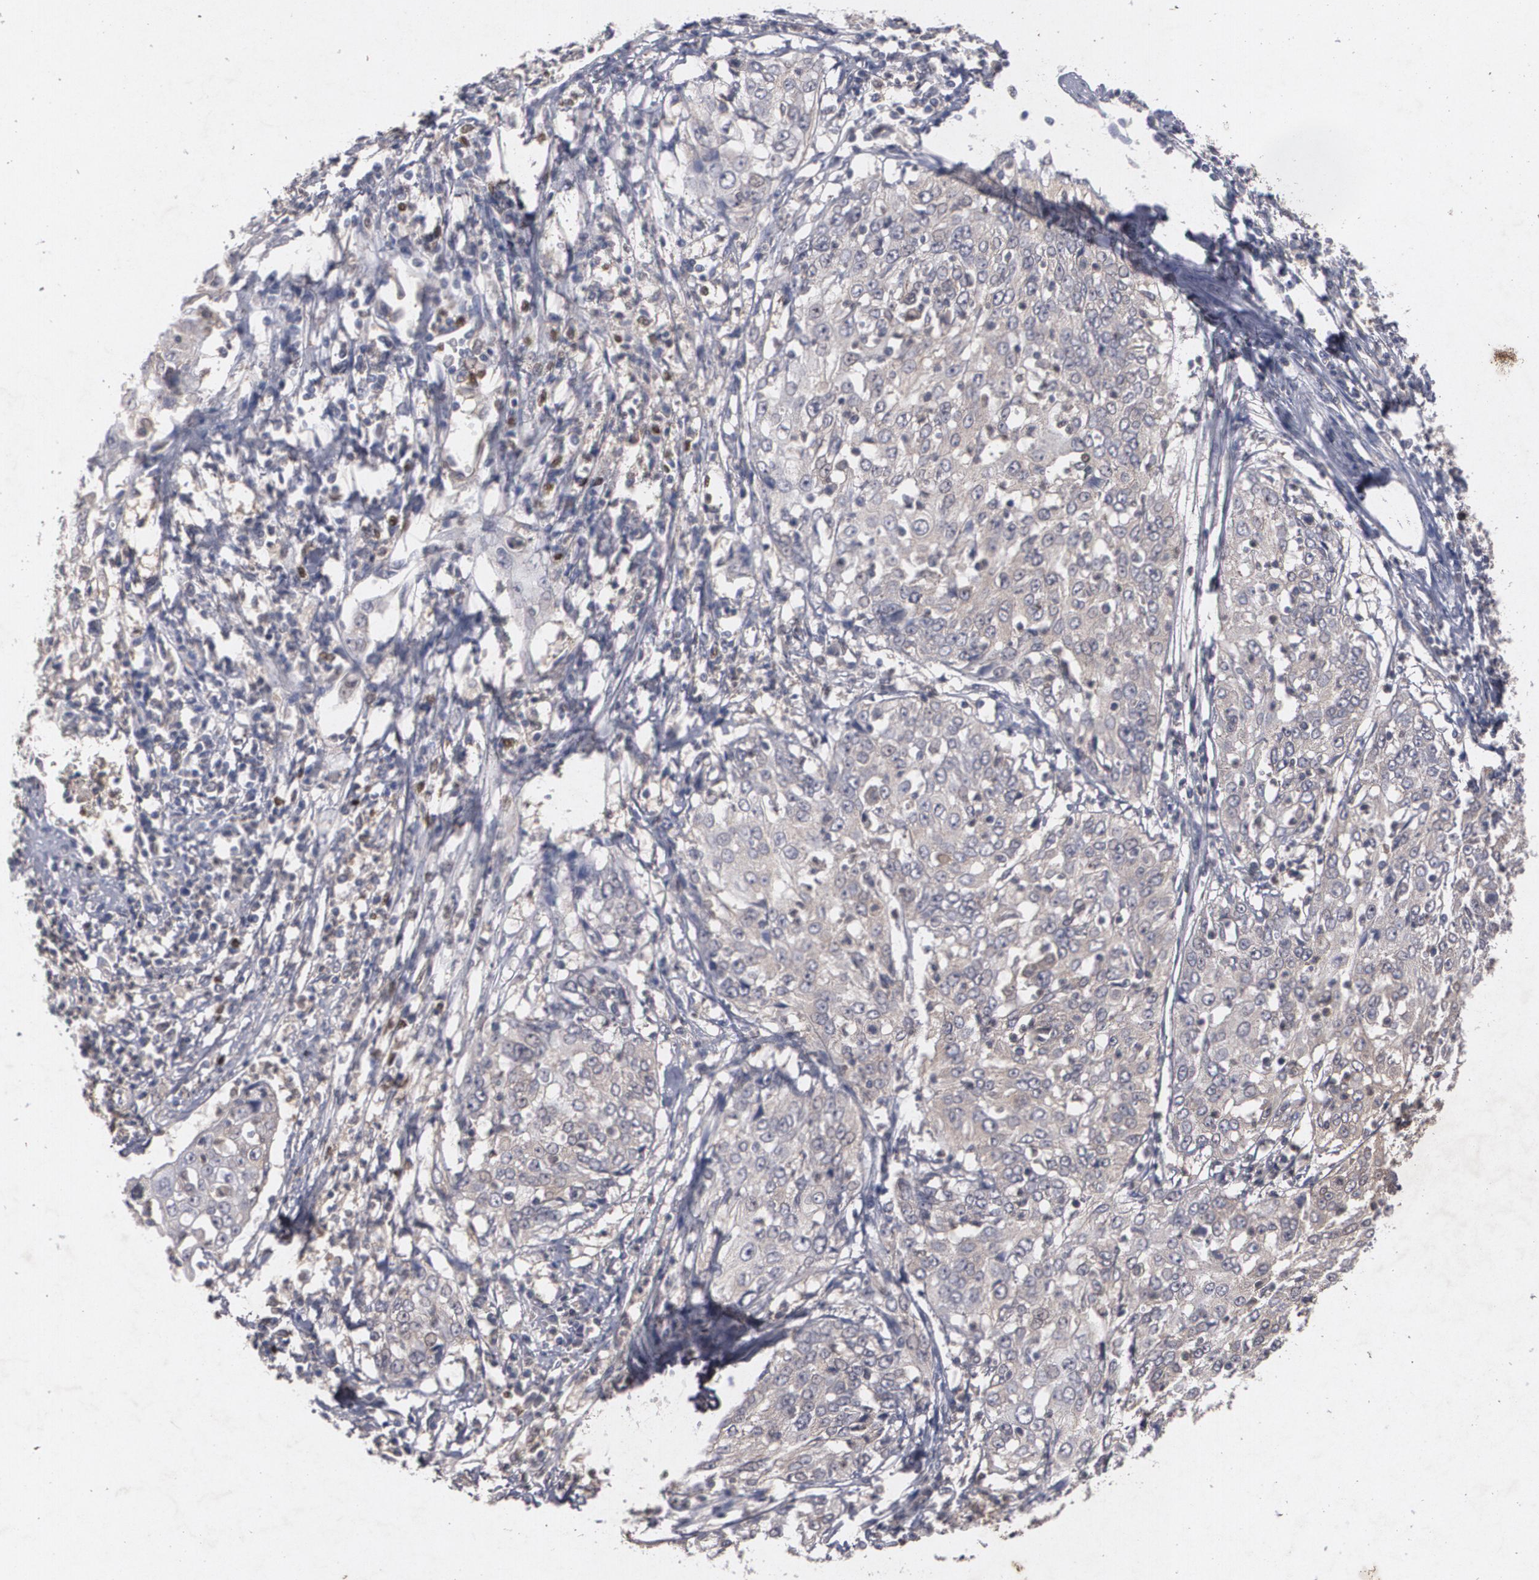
{"staining": {"intensity": "negative", "quantity": "none", "location": "none"}, "tissue": "cervical cancer", "cell_type": "Tumor cells", "image_type": "cancer", "snomed": [{"axis": "morphology", "description": "Squamous cell carcinoma, NOS"}, {"axis": "topography", "description": "Cervix"}], "caption": "The photomicrograph reveals no staining of tumor cells in cervical cancer (squamous cell carcinoma).", "gene": "HTT", "patient": {"sex": "female", "age": 39}}